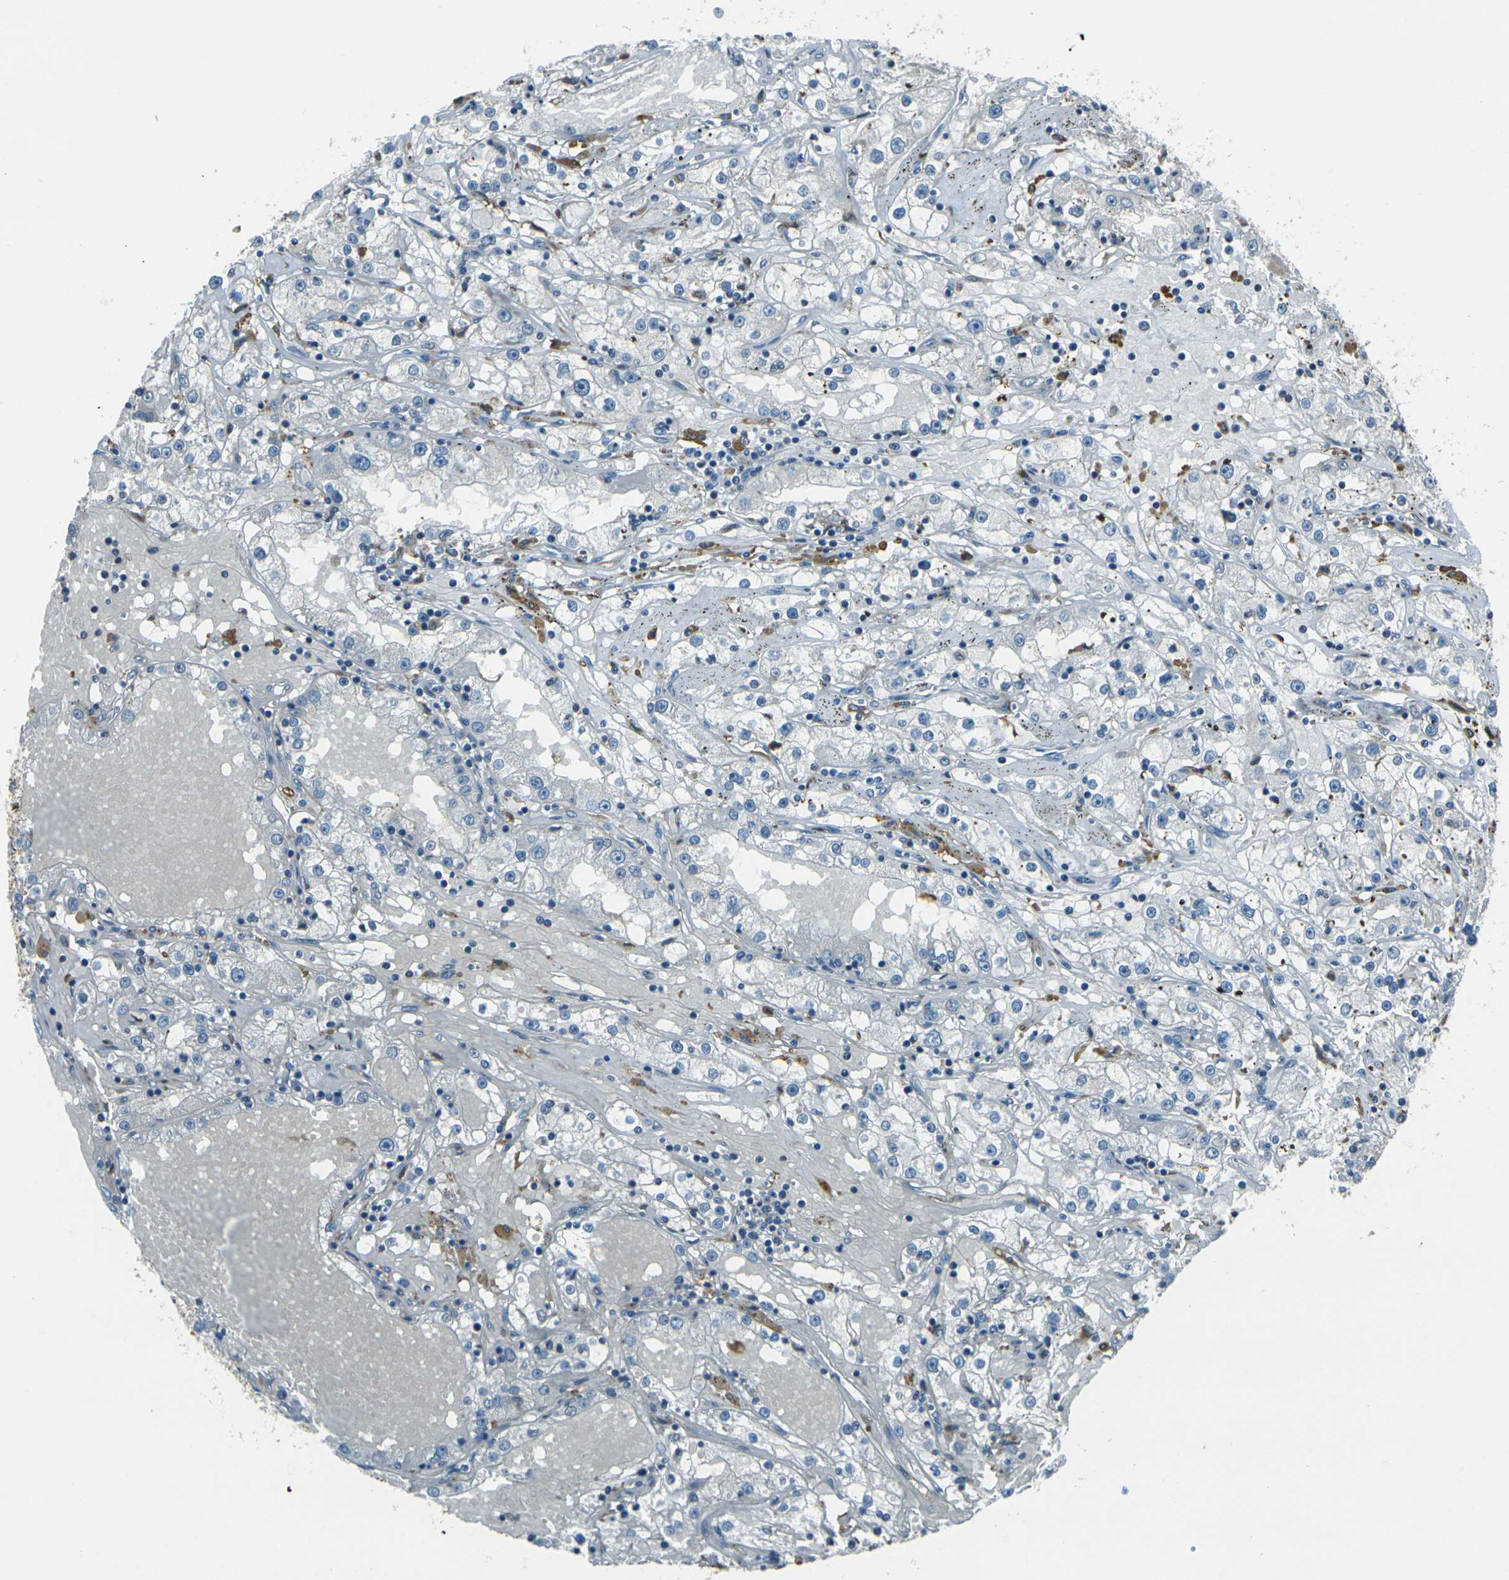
{"staining": {"intensity": "negative", "quantity": "none", "location": "none"}, "tissue": "renal cancer", "cell_type": "Tumor cells", "image_type": "cancer", "snomed": [{"axis": "morphology", "description": "Adenocarcinoma, NOS"}, {"axis": "topography", "description": "Kidney"}], "caption": "A high-resolution histopathology image shows immunohistochemistry (IHC) staining of renal cancer, which shows no significant staining in tumor cells.", "gene": "IRF3", "patient": {"sex": "male", "age": 56}}